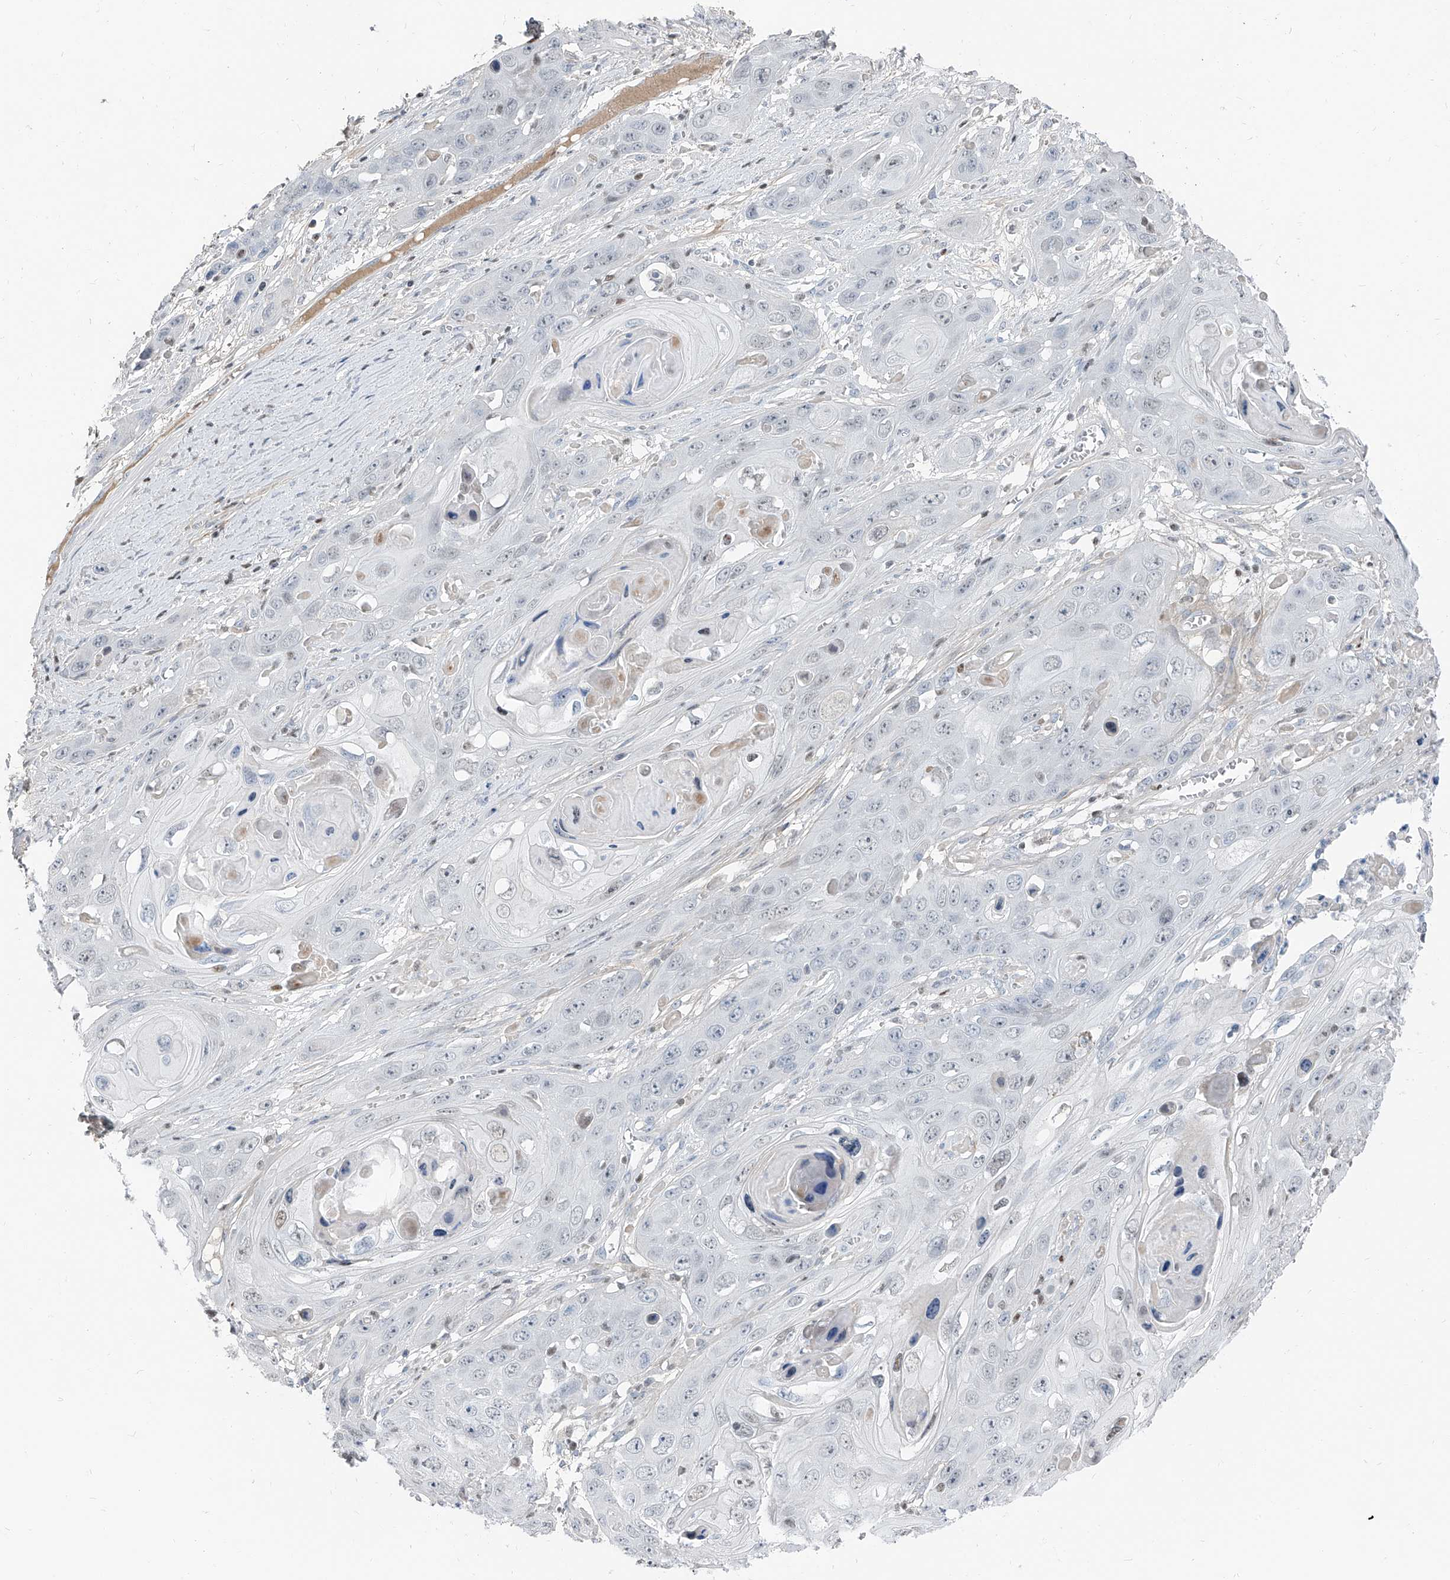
{"staining": {"intensity": "negative", "quantity": "none", "location": "none"}, "tissue": "skin cancer", "cell_type": "Tumor cells", "image_type": "cancer", "snomed": [{"axis": "morphology", "description": "Squamous cell carcinoma, NOS"}, {"axis": "topography", "description": "Skin"}], "caption": "IHC photomicrograph of skin cancer (squamous cell carcinoma) stained for a protein (brown), which shows no expression in tumor cells.", "gene": "HOXA3", "patient": {"sex": "male", "age": 55}}